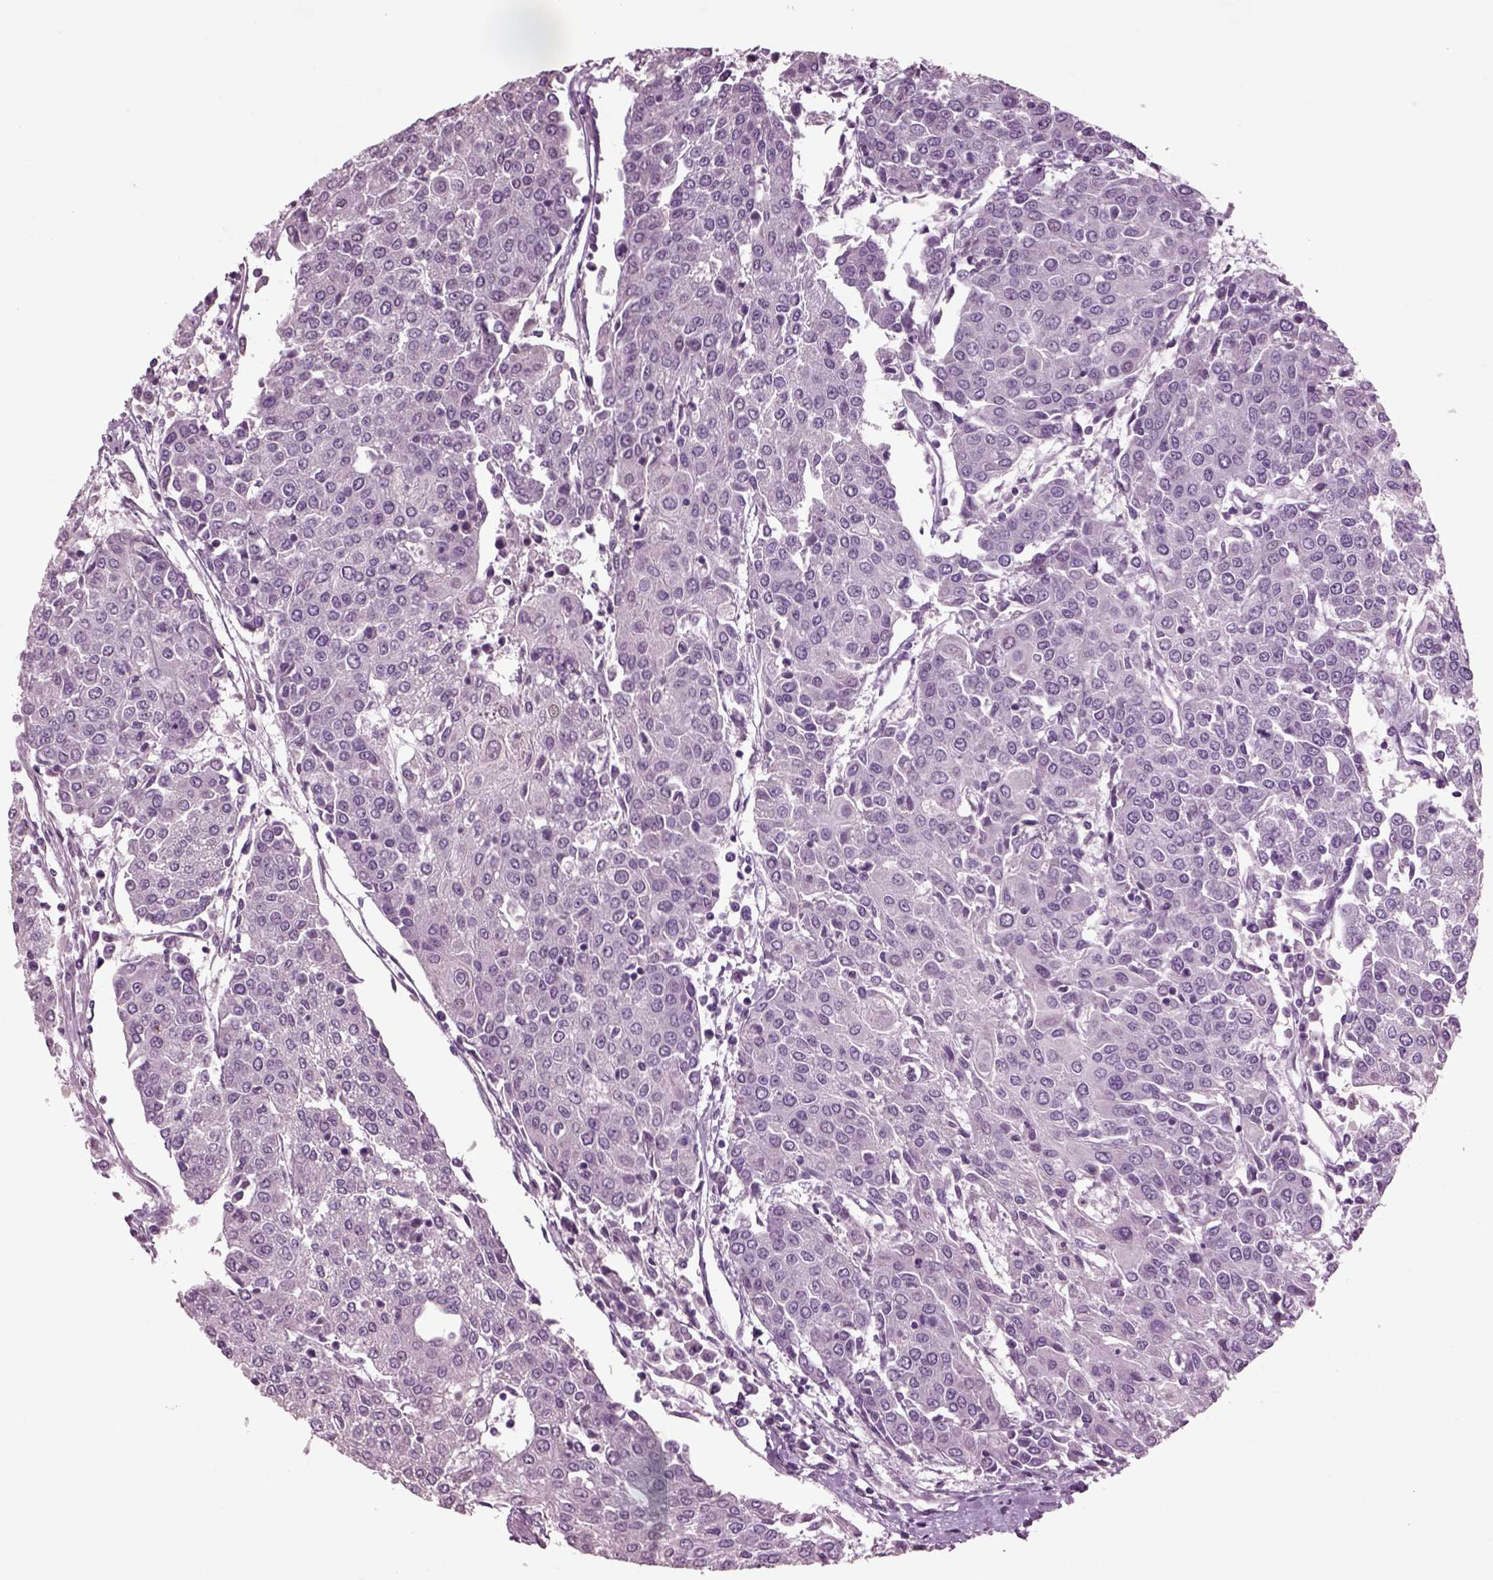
{"staining": {"intensity": "negative", "quantity": "none", "location": "none"}, "tissue": "urothelial cancer", "cell_type": "Tumor cells", "image_type": "cancer", "snomed": [{"axis": "morphology", "description": "Urothelial carcinoma, High grade"}, {"axis": "topography", "description": "Urinary bladder"}], "caption": "This is an immunohistochemistry image of human urothelial cancer. There is no positivity in tumor cells.", "gene": "CHGB", "patient": {"sex": "female", "age": 85}}